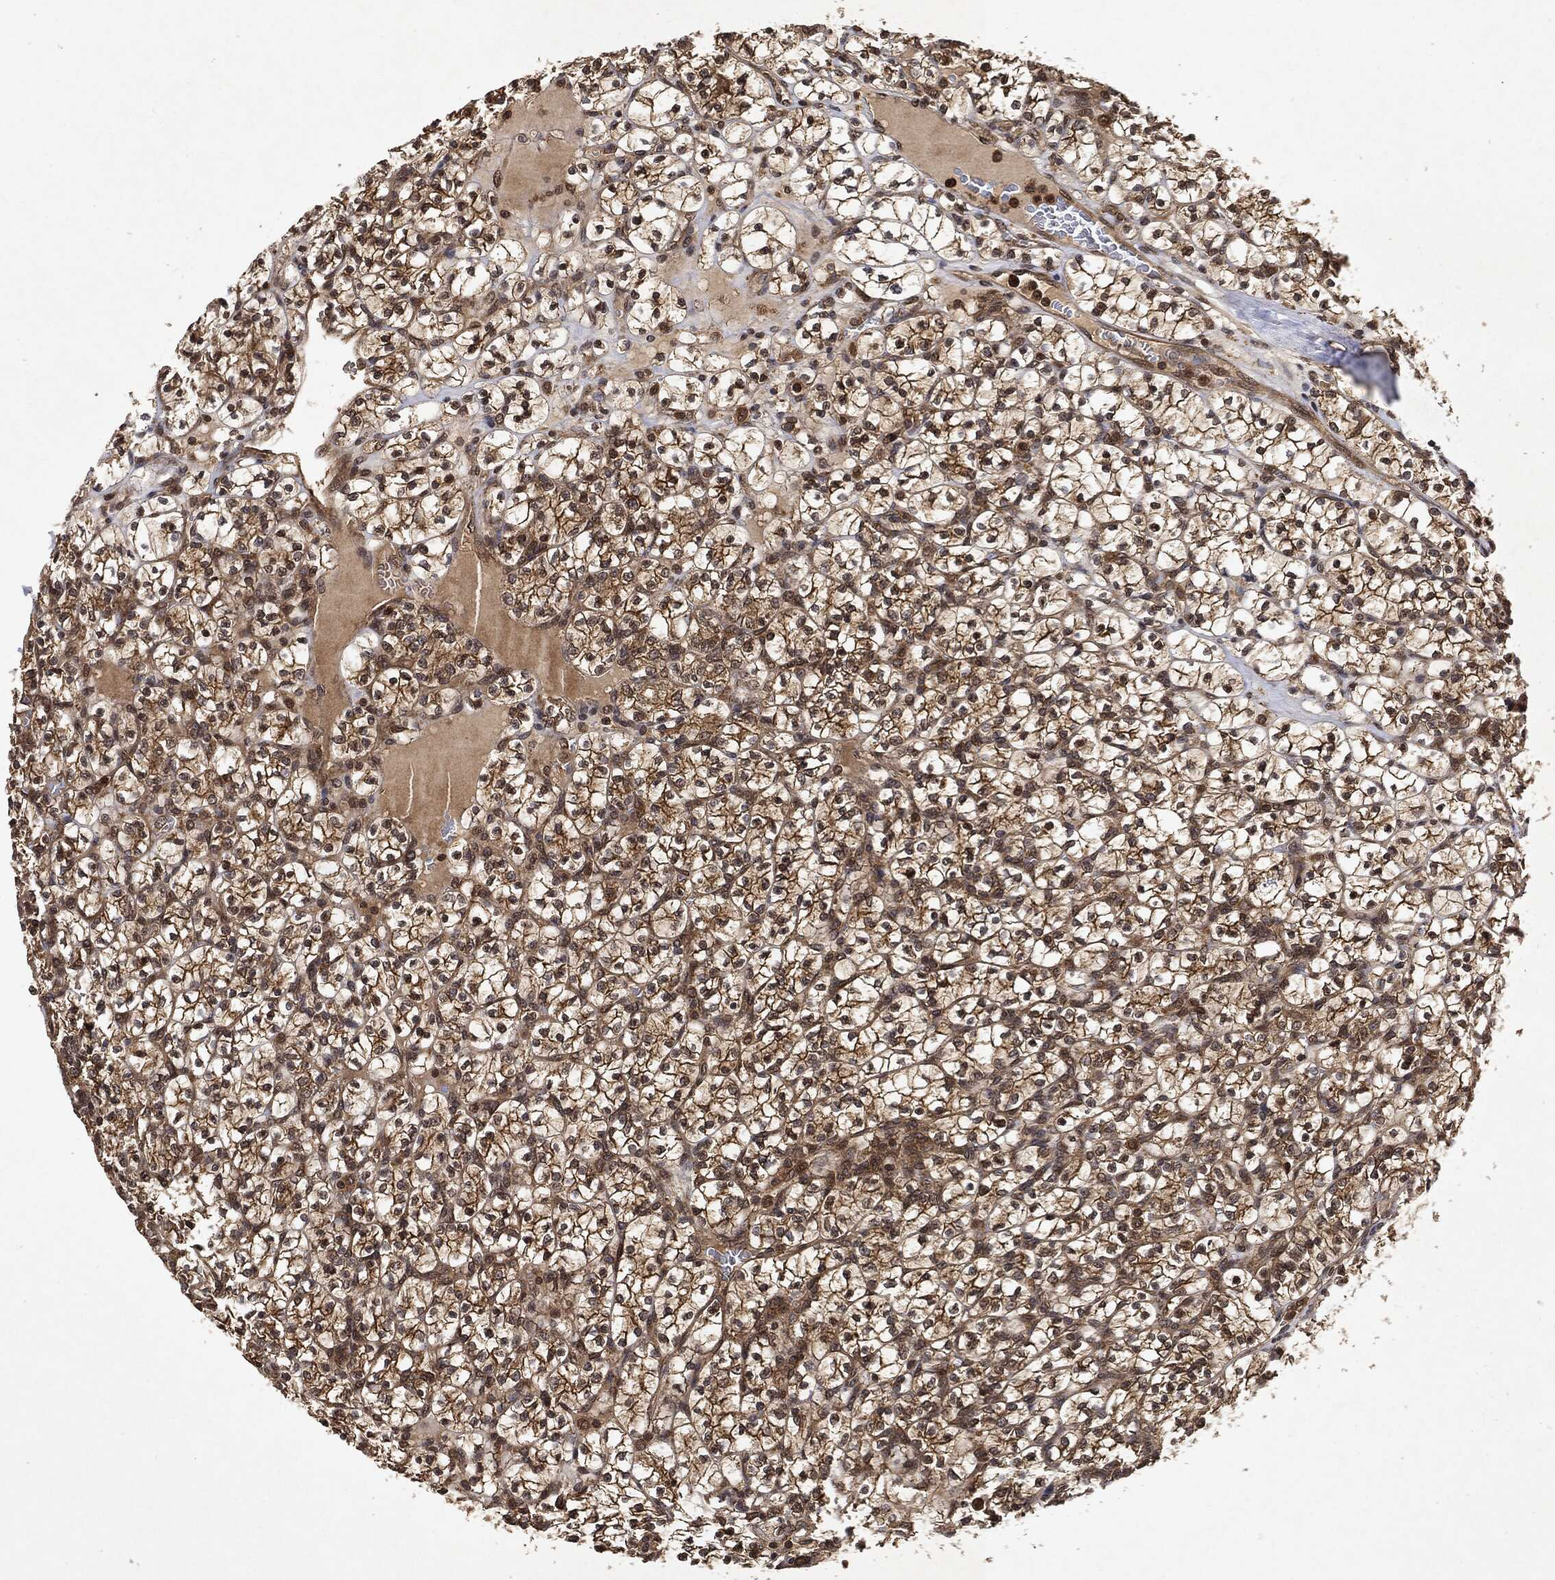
{"staining": {"intensity": "moderate", "quantity": ">75%", "location": "cytoplasmic/membranous"}, "tissue": "renal cancer", "cell_type": "Tumor cells", "image_type": "cancer", "snomed": [{"axis": "morphology", "description": "Adenocarcinoma, NOS"}, {"axis": "topography", "description": "Kidney"}], "caption": "Tumor cells demonstrate medium levels of moderate cytoplasmic/membranous positivity in about >75% of cells in adenocarcinoma (renal).", "gene": "ZNF226", "patient": {"sex": "female", "age": 89}}